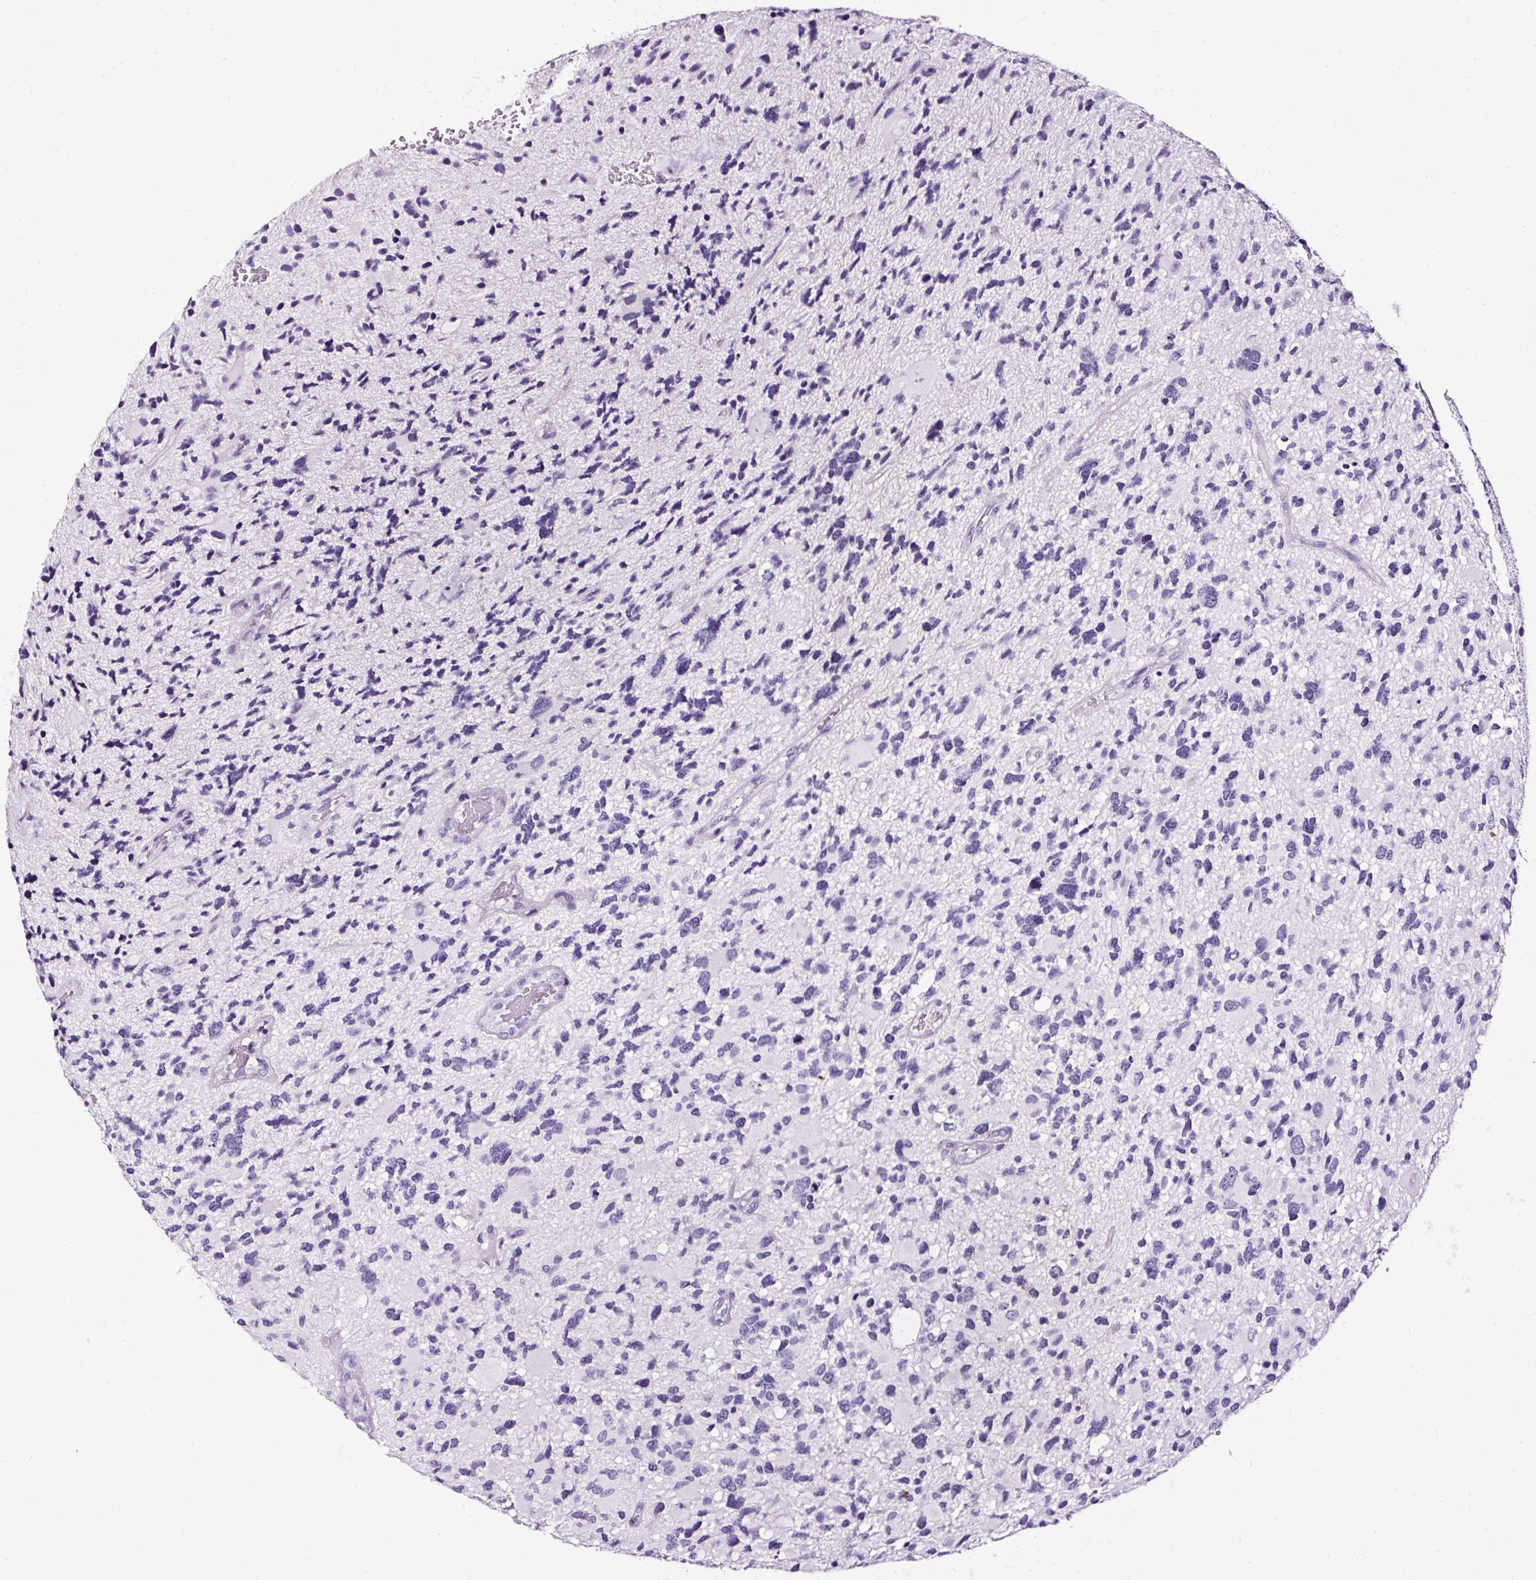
{"staining": {"intensity": "negative", "quantity": "none", "location": "none"}, "tissue": "glioma", "cell_type": "Tumor cells", "image_type": "cancer", "snomed": [{"axis": "morphology", "description": "Glioma, malignant, High grade"}, {"axis": "topography", "description": "Brain"}], "caption": "A photomicrograph of human malignant high-grade glioma is negative for staining in tumor cells.", "gene": "SLC7A8", "patient": {"sex": "female", "age": 11}}